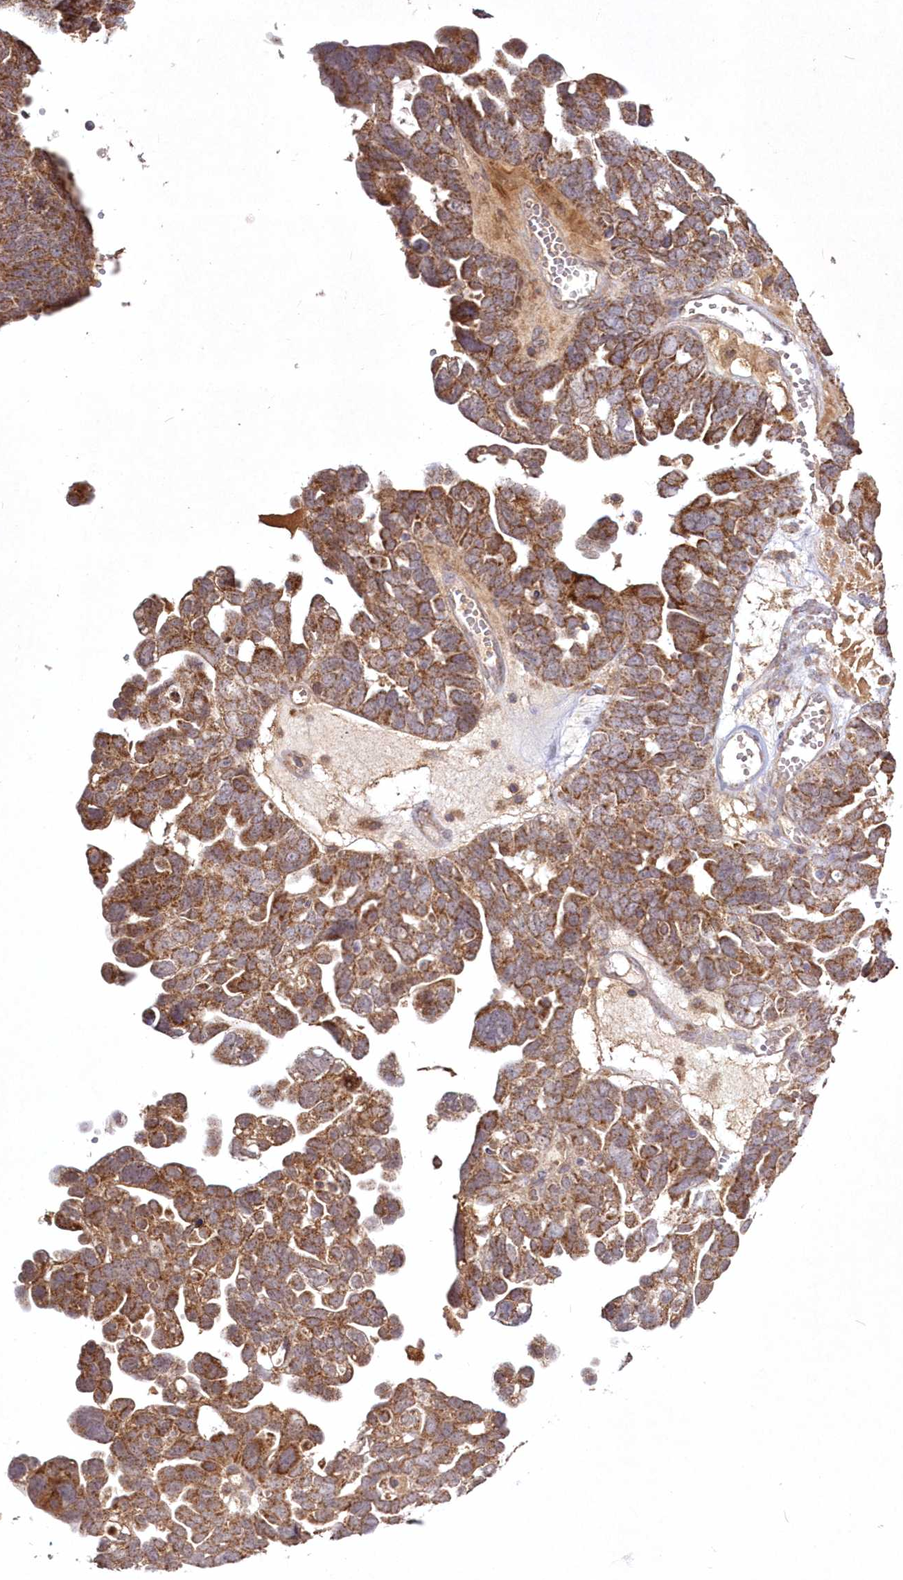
{"staining": {"intensity": "moderate", "quantity": ">75%", "location": "cytoplasmic/membranous"}, "tissue": "ovarian cancer", "cell_type": "Tumor cells", "image_type": "cancer", "snomed": [{"axis": "morphology", "description": "Cystadenocarcinoma, serous, NOS"}, {"axis": "topography", "description": "Ovary"}], "caption": "Immunohistochemistry (IHC) (DAB) staining of human serous cystadenocarcinoma (ovarian) reveals moderate cytoplasmic/membranous protein positivity in approximately >75% of tumor cells.", "gene": "PEX13", "patient": {"sex": "female", "age": 79}}